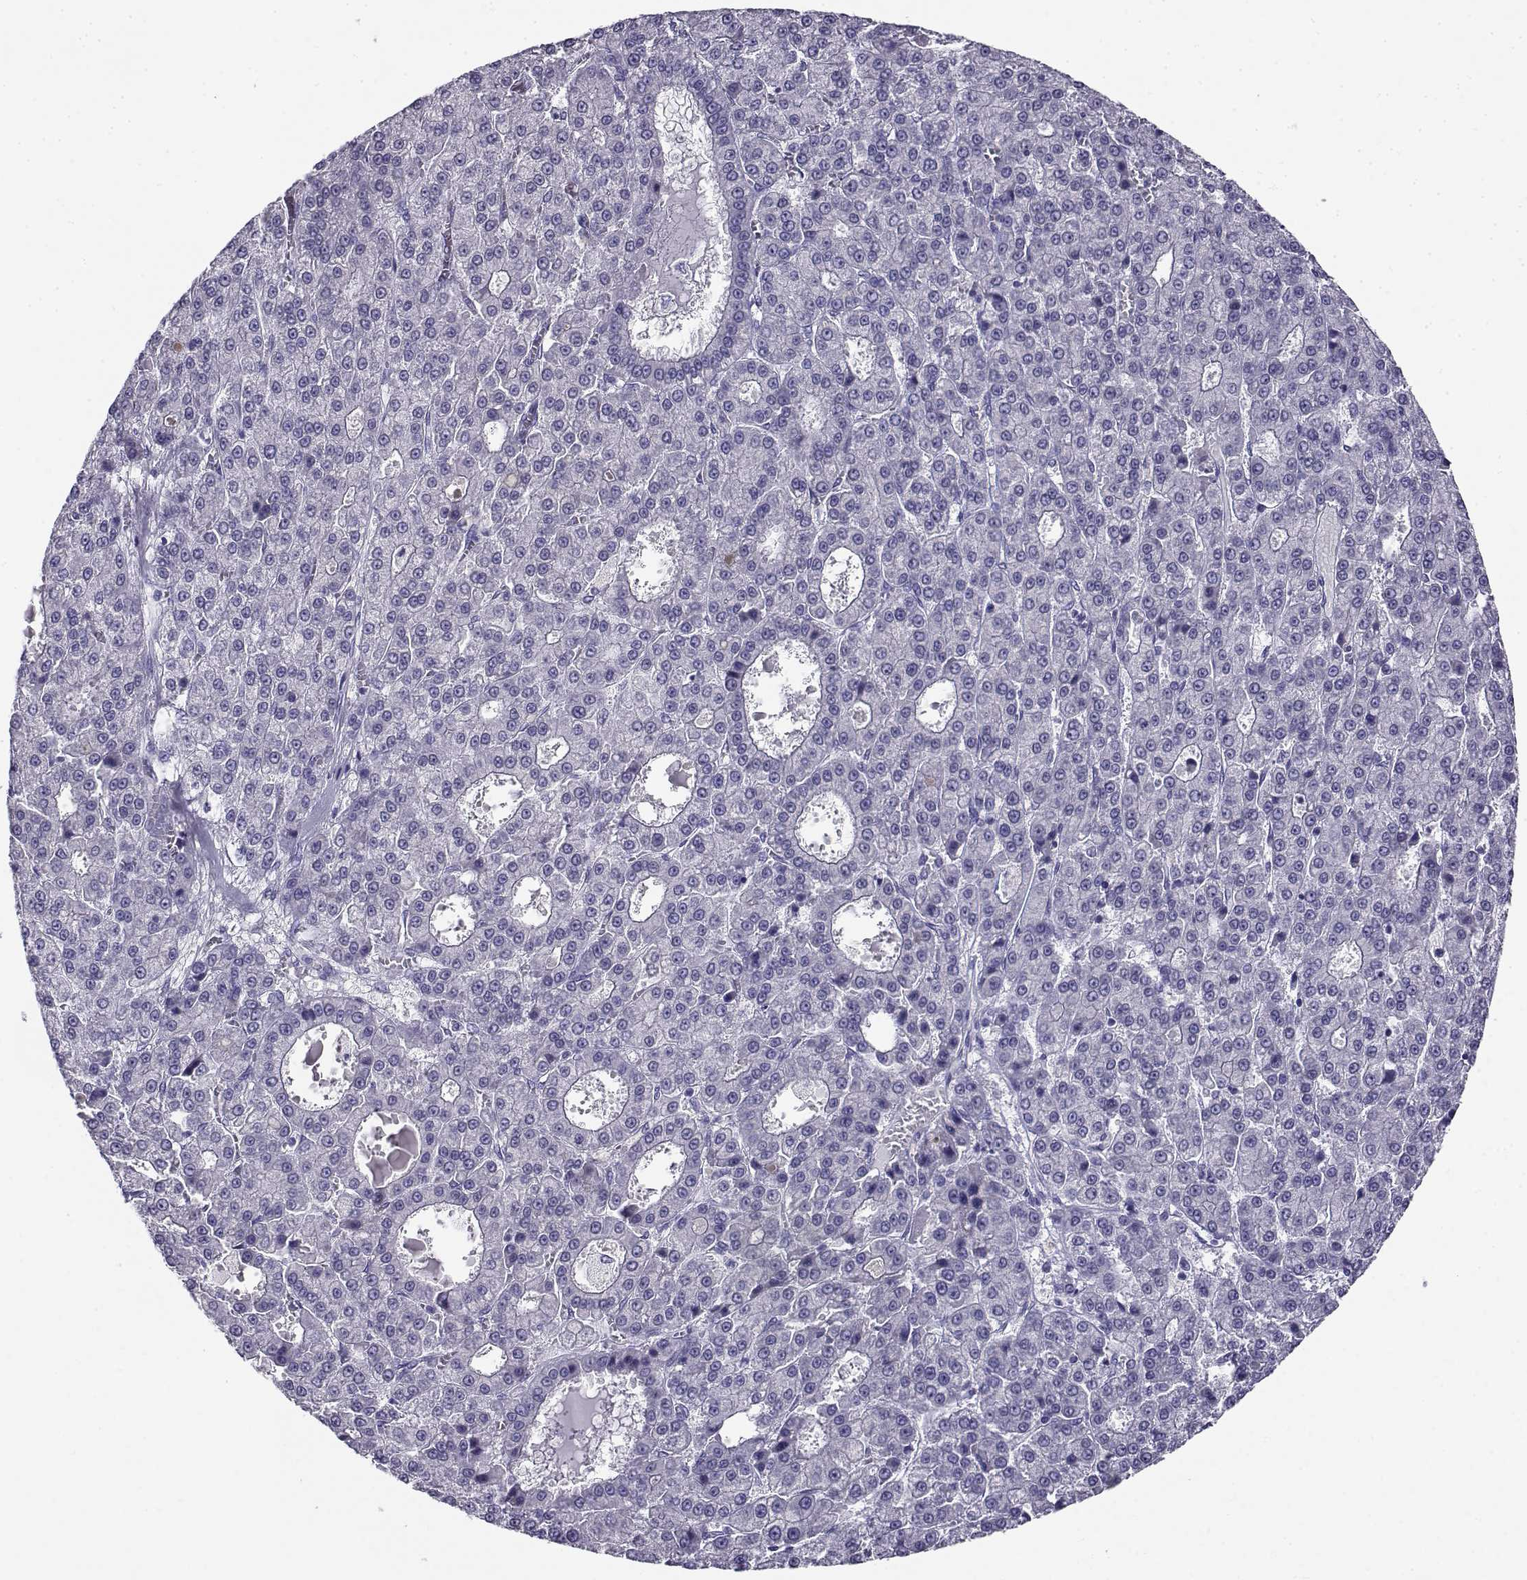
{"staining": {"intensity": "negative", "quantity": "none", "location": "none"}, "tissue": "liver cancer", "cell_type": "Tumor cells", "image_type": "cancer", "snomed": [{"axis": "morphology", "description": "Carcinoma, Hepatocellular, NOS"}, {"axis": "topography", "description": "Liver"}], "caption": "Human liver cancer (hepatocellular carcinoma) stained for a protein using immunohistochemistry reveals no positivity in tumor cells.", "gene": "CABS1", "patient": {"sex": "male", "age": 70}}